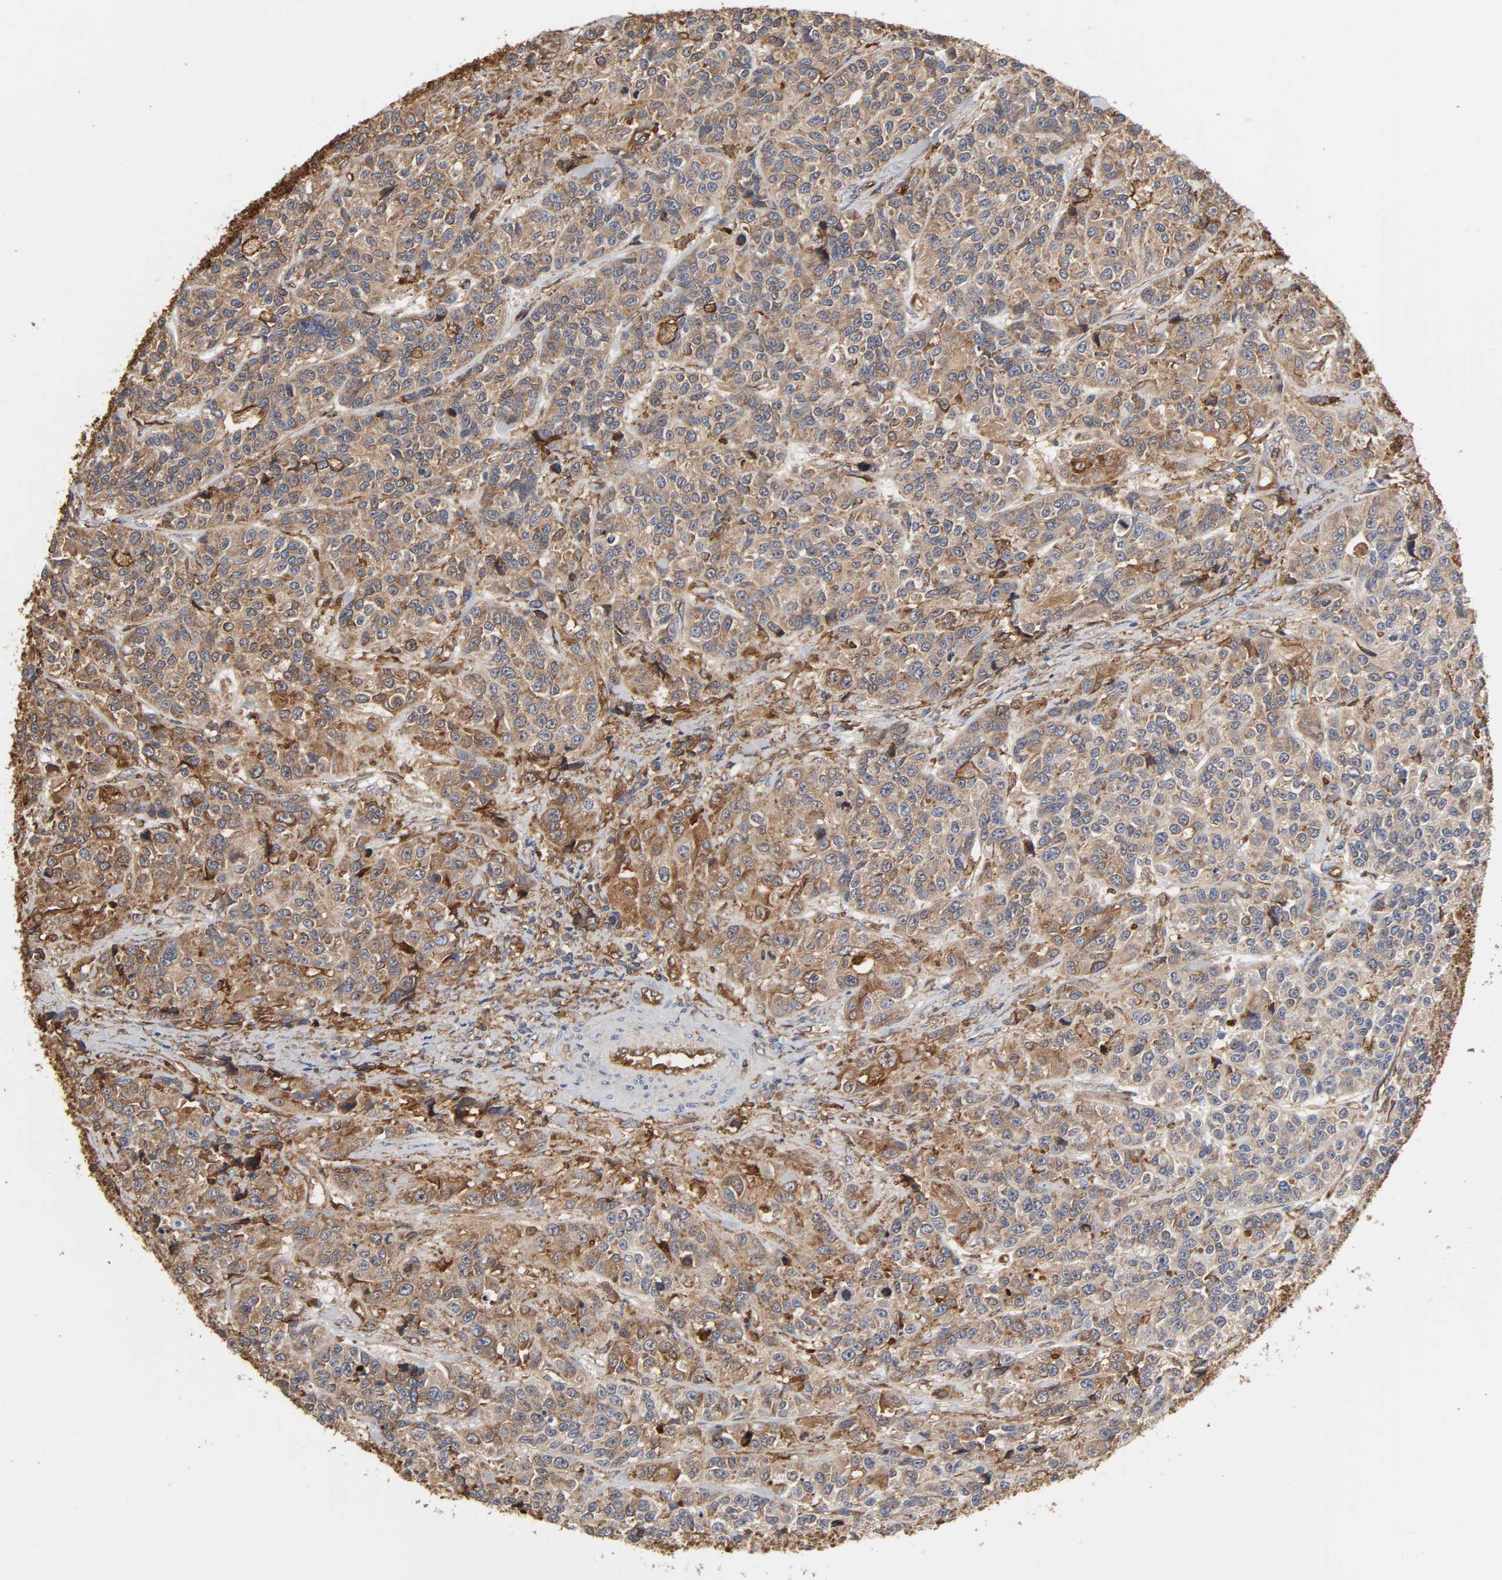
{"staining": {"intensity": "moderate", "quantity": ">75%", "location": "cytoplasmic/membranous"}, "tissue": "urothelial cancer", "cell_type": "Tumor cells", "image_type": "cancer", "snomed": [{"axis": "morphology", "description": "Urothelial carcinoma, High grade"}, {"axis": "topography", "description": "Urinary bladder"}], "caption": "IHC staining of urothelial carcinoma (high-grade), which displays medium levels of moderate cytoplasmic/membranous positivity in approximately >75% of tumor cells indicating moderate cytoplasmic/membranous protein positivity. The staining was performed using DAB (3,3'-diaminobenzidine) (brown) for protein detection and nuclei were counterstained in hematoxylin (blue).", "gene": "ANXA2", "patient": {"sex": "female", "age": 81}}